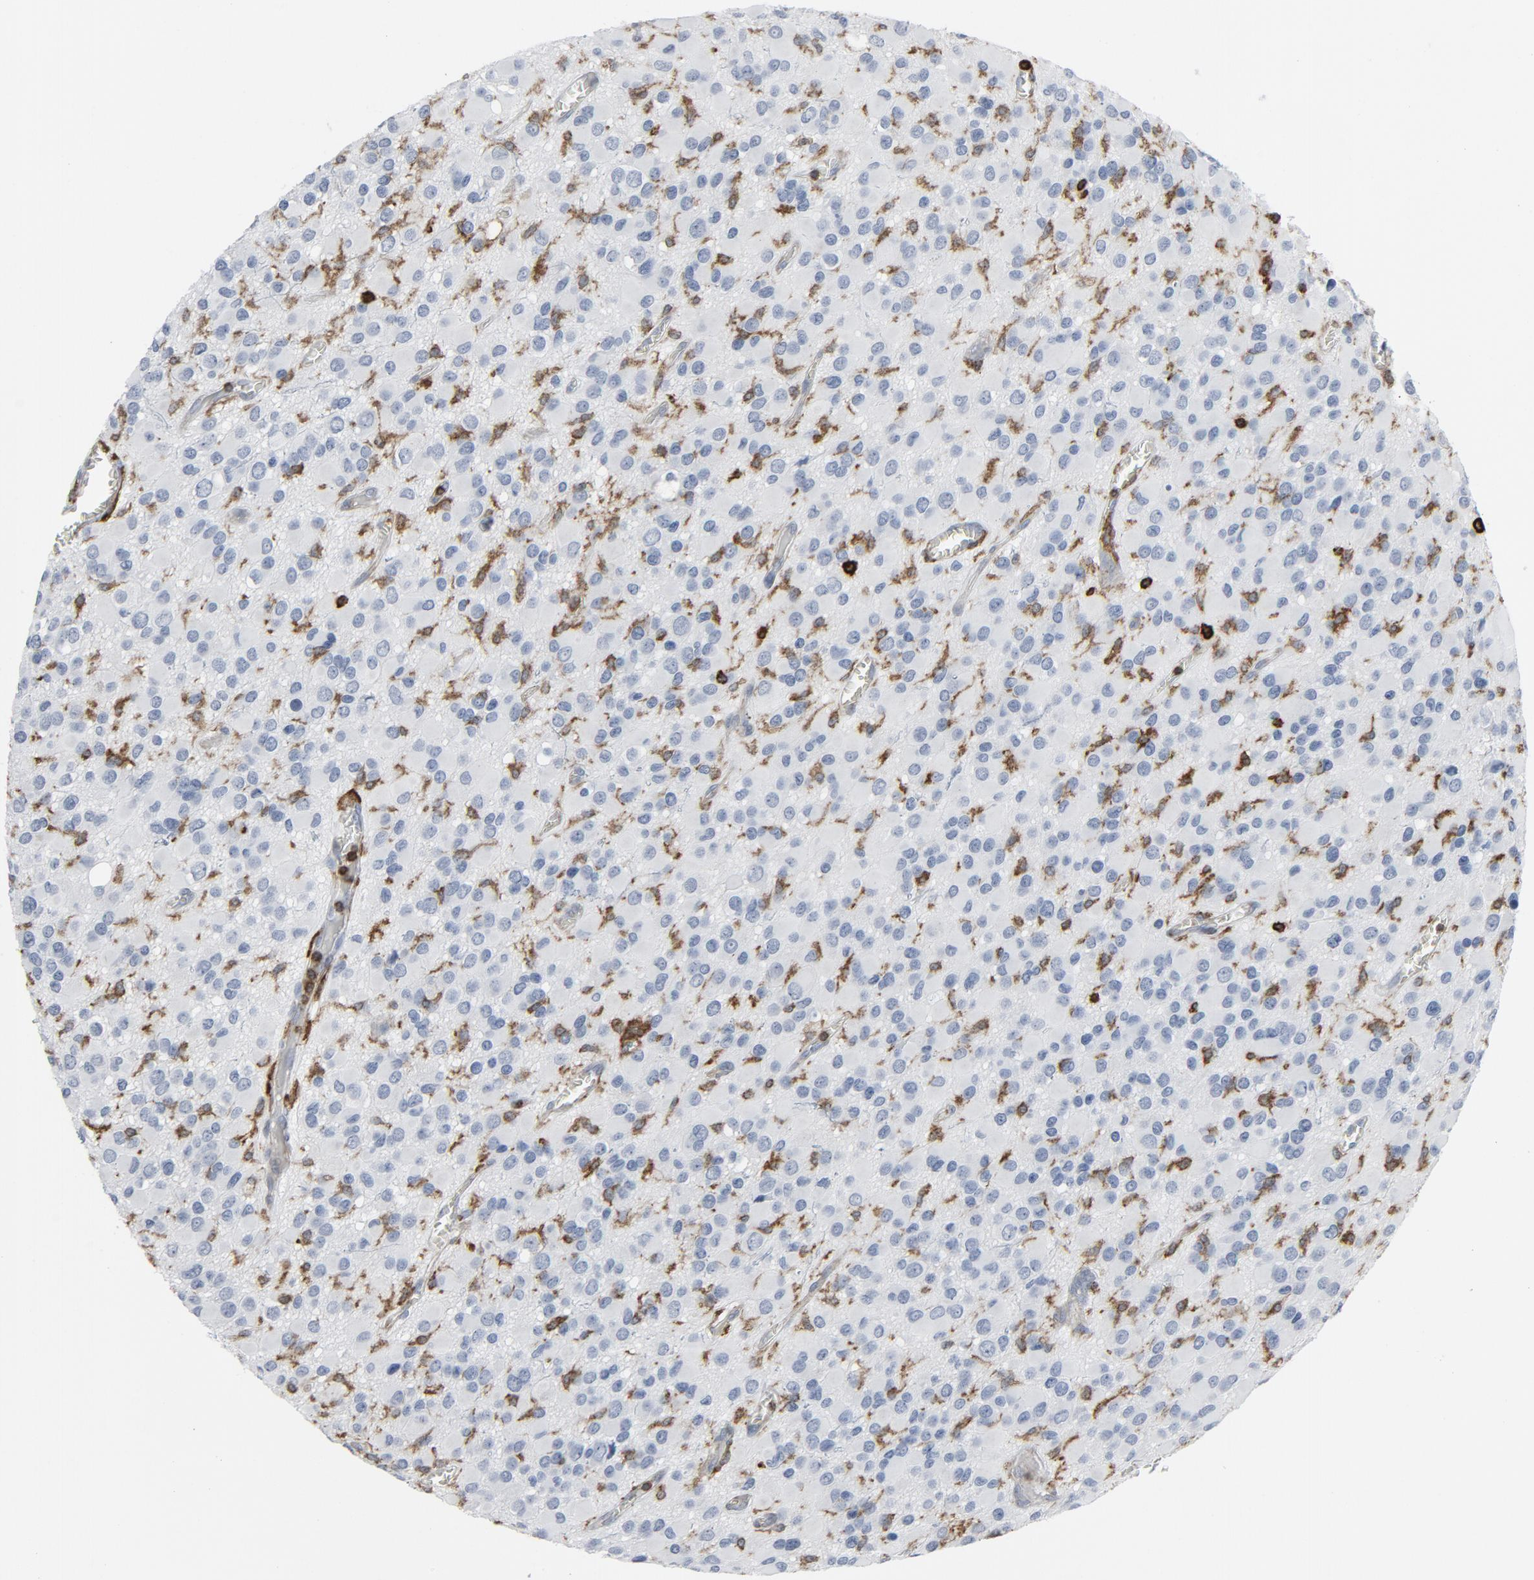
{"staining": {"intensity": "negative", "quantity": "none", "location": "none"}, "tissue": "glioma", "cell_type": "Tumor cells", "image_type": "cancer", "snomed": [{"axis": "morphology", "description": "Glioma, malignant, Low grade"}, {"axis": "topography", "description": "Brain"}], "caption": "A histopathology image of malignant low-grade glioma stained for a protein displays no brown staining in tumor cells.", "gene": "LCP2", "patient": {"sex": "male", "age": 42}}